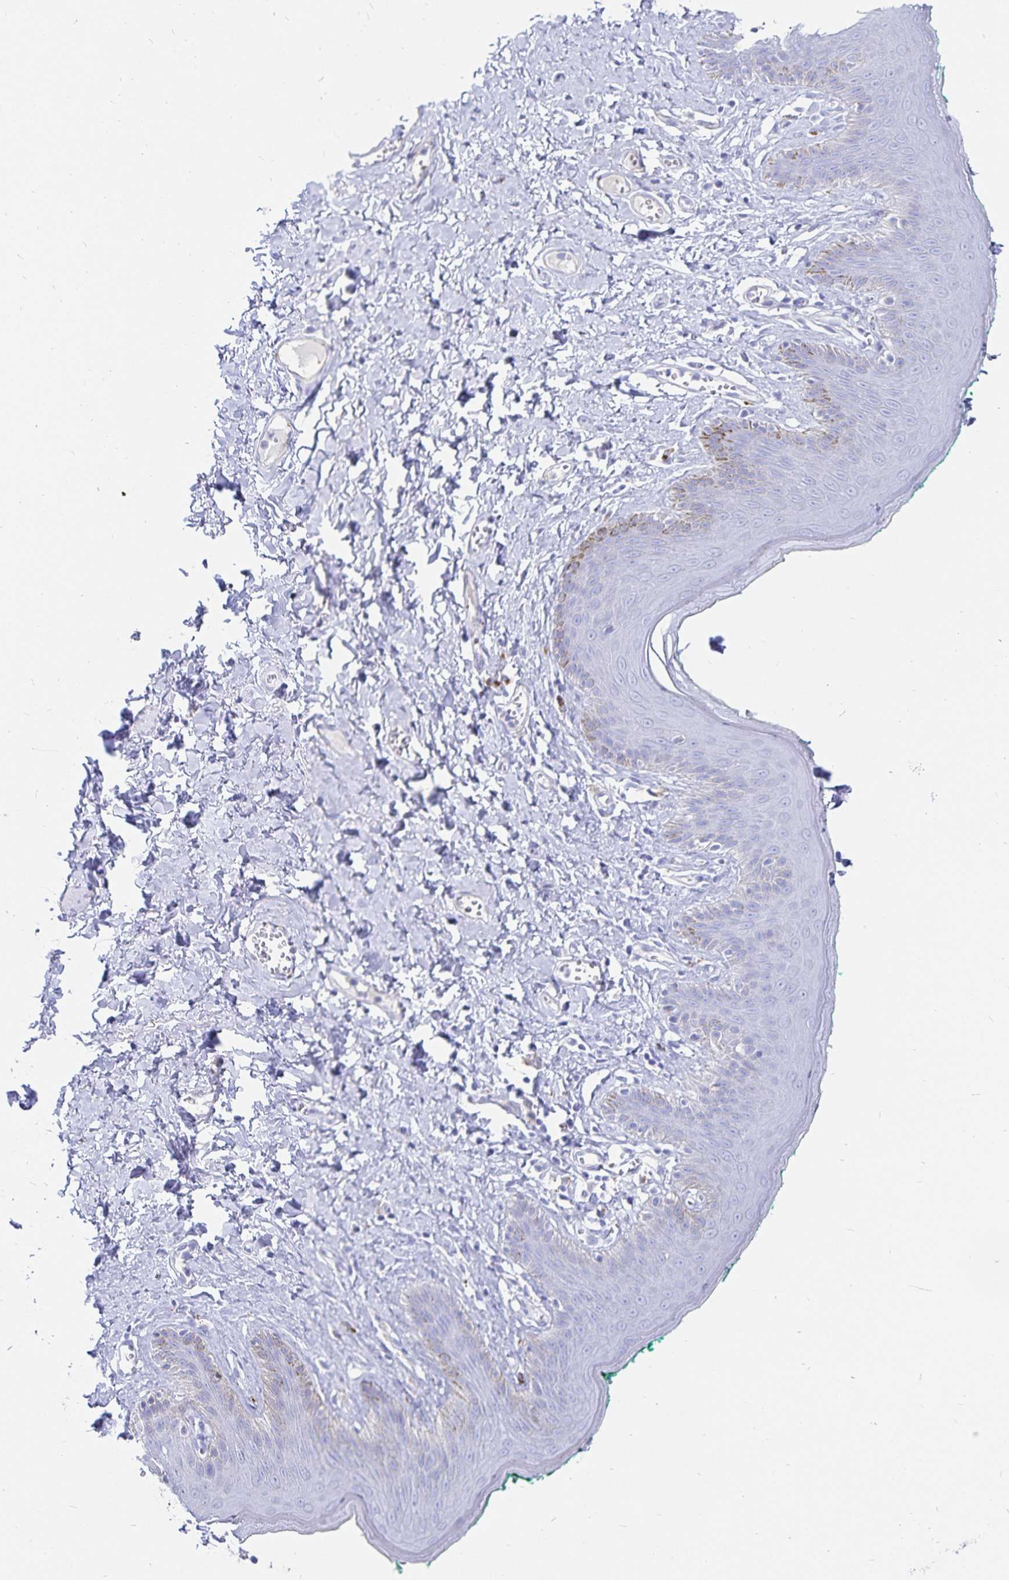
{"staining": {"intensity": "negative", "quantity": "none", "location": "none"}, "tissue": "skin", "cell_type": "Epidermal cells", "image_type": "normal", "snomed": [{"axis": "morphology", "description": "Normal tissue, NOS"}, {"axis": "topography", "description": "Vulva"}, {"axis": "topography", "description": "Peripheral nerve tissue"}], "caption": "Immunohistochemistry of unremarkable skin shows no positivity in epidermal cells. The staining is performed using DAB brown chromogen with nuclei counter-stained in using hematoxylin.", "gene": "INSL5", "patient": {"sex": "female", "age": 66}}